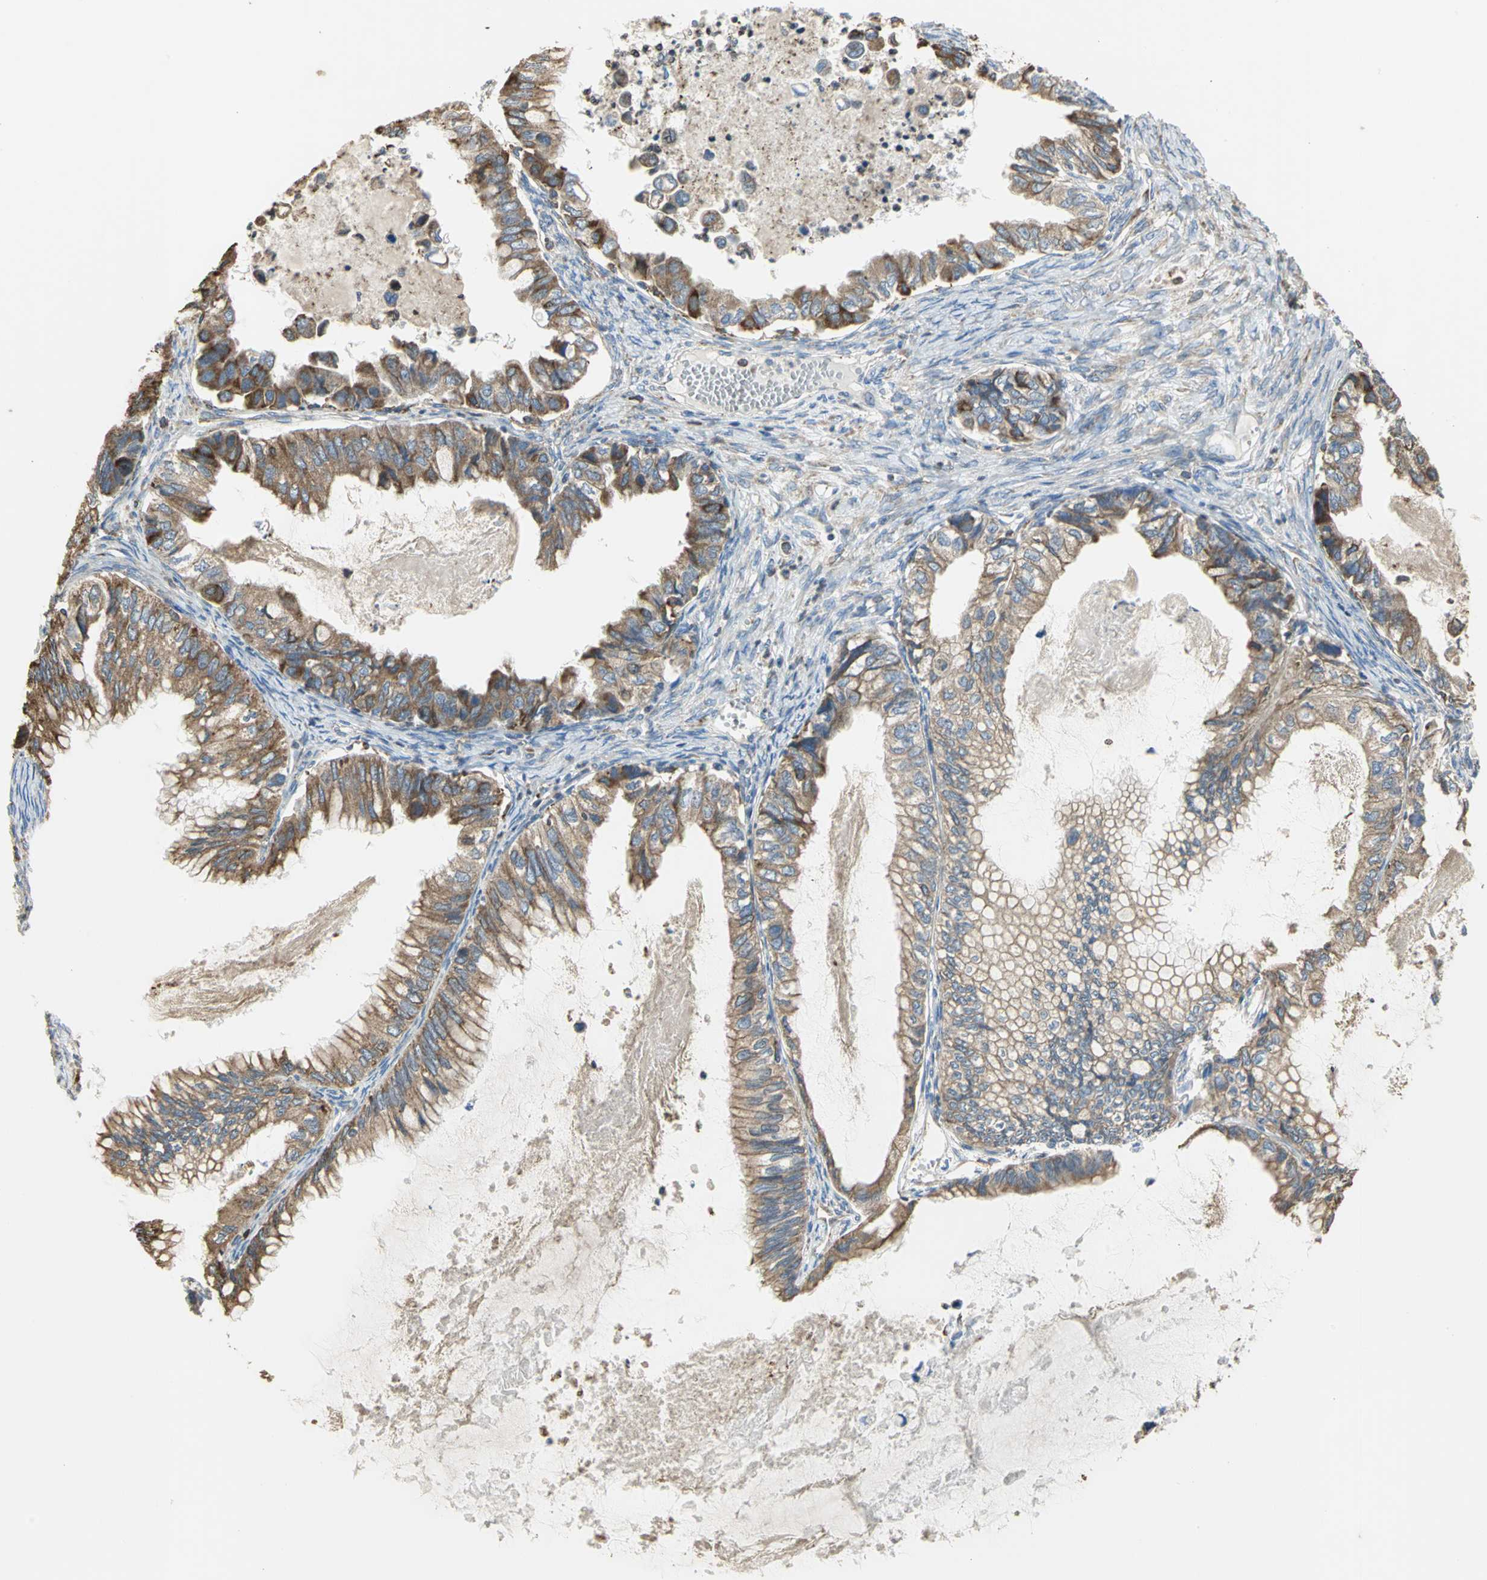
{"staining": {"intensity": "moderate", "quantity": ">75%", "location": "cytoplasmic/membranous"}, "tissue": "ovarian cancer", "cell_type": "Tumor cells", "image_type": "cancer", "snomed": [{"axis": "morphology", "description": "Cystadenocarcinoma, mucinous, NOS"}, {"axis": "topography", "description": "Ovary"}], "caption": "Ovarian mucinous cystadenocarcinoma stained with a brown dye displays moderate cytoplasmic/membranous positive positivity in about >75% of tumor cells.", "gene": "SDF2L1", "patient": {"sex": "female", "age": 80}}